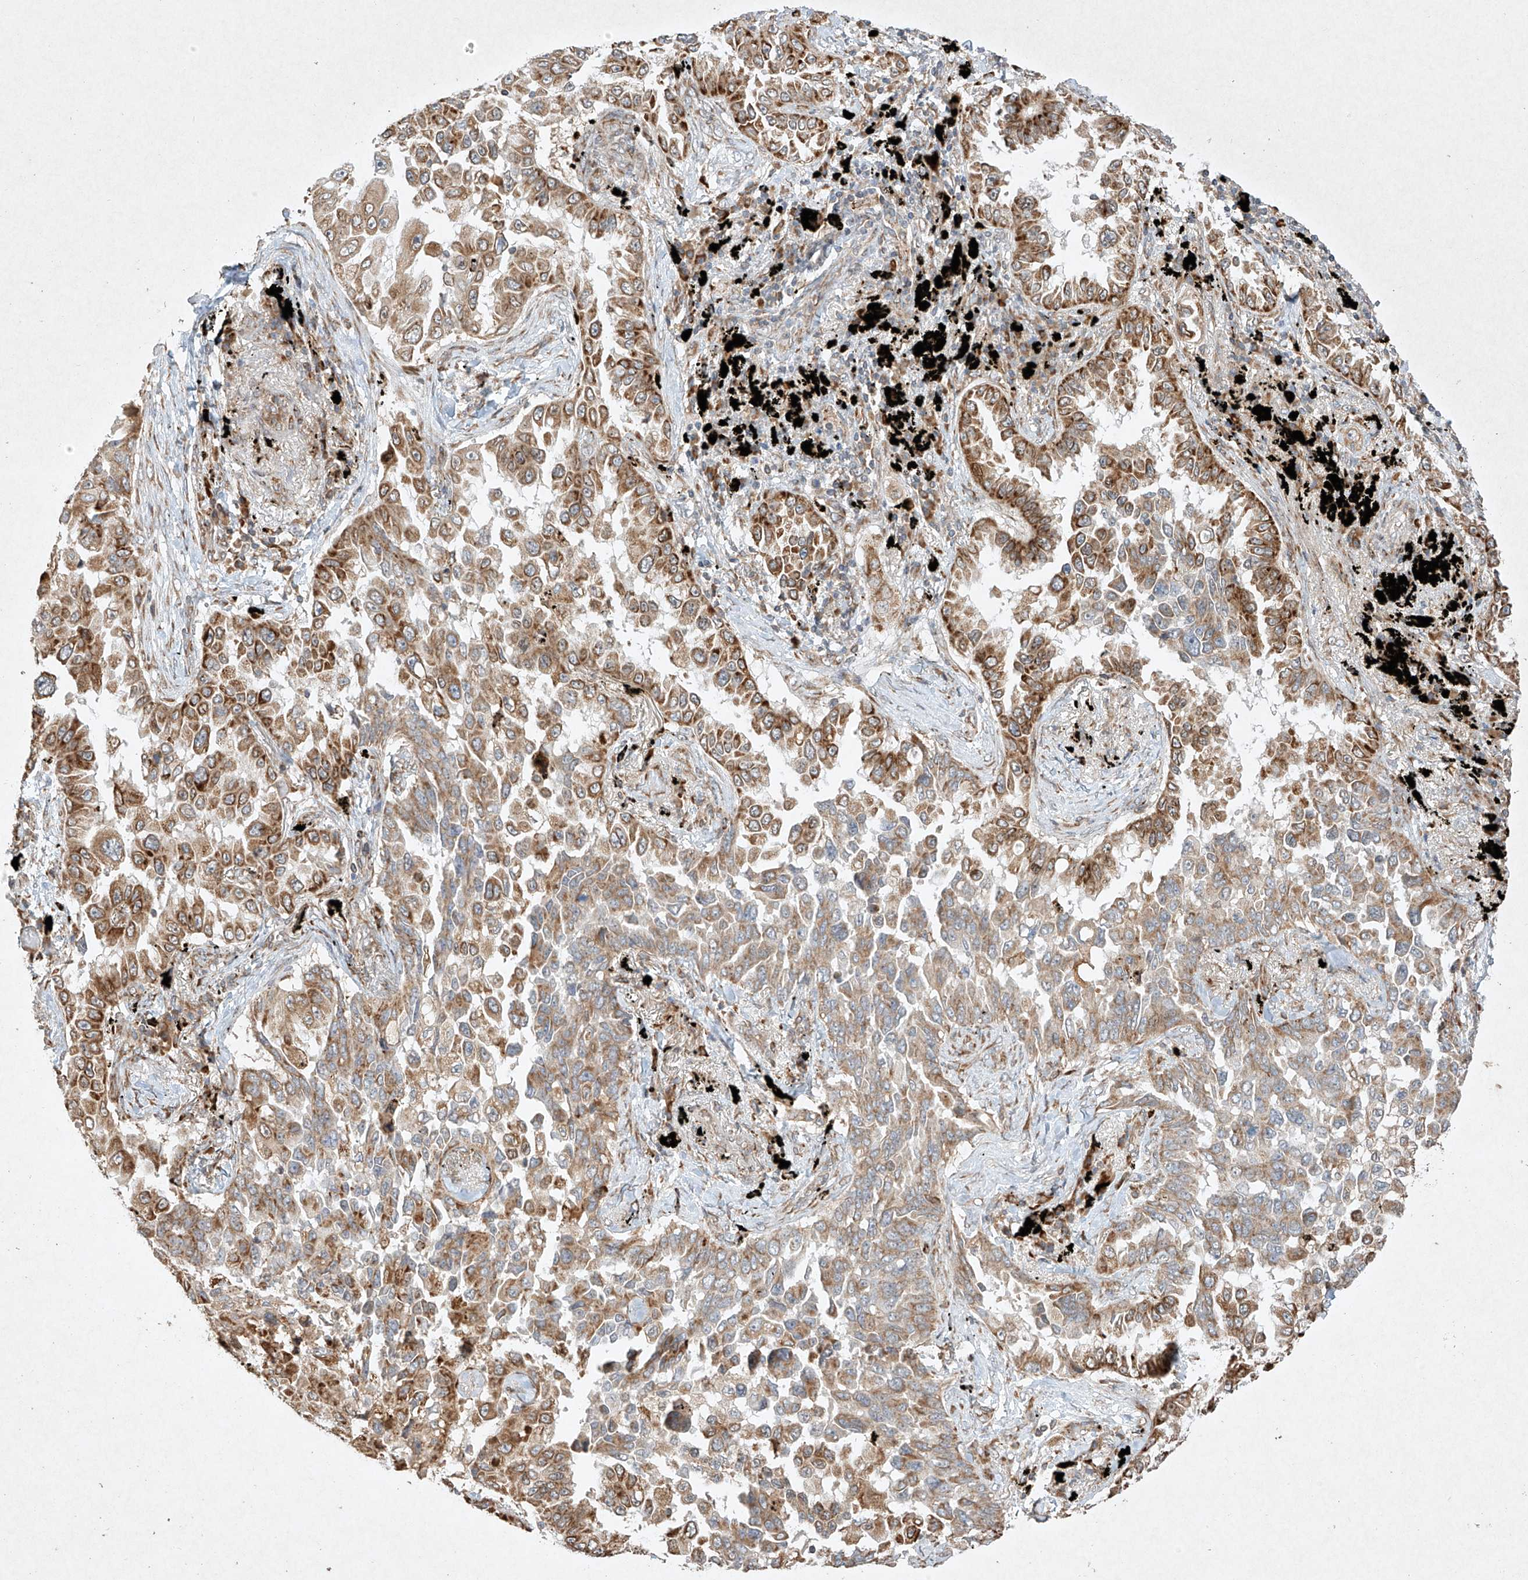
{"staining": {"intensity": "moderate", "quantity": ">75%", "location": "cytoplasmic/membranous"}, "tissue": "lung cancer", "cell_type": "Tumor cells", "image_type": "cancer", "snomed": [{"axis": "morphology", "description": "Adenocarcinoma, NOS"}, {"axis": "topography", "description": "Lung"}], "caption": "Adenocarcinoma (lung) stained with a brown dye exhibits moderate cytoplasmic/membranous positive expression in about >75% of tumor cells.", "gene": "SEMA3B", "patient": {"sex": "female", "age": 67}}